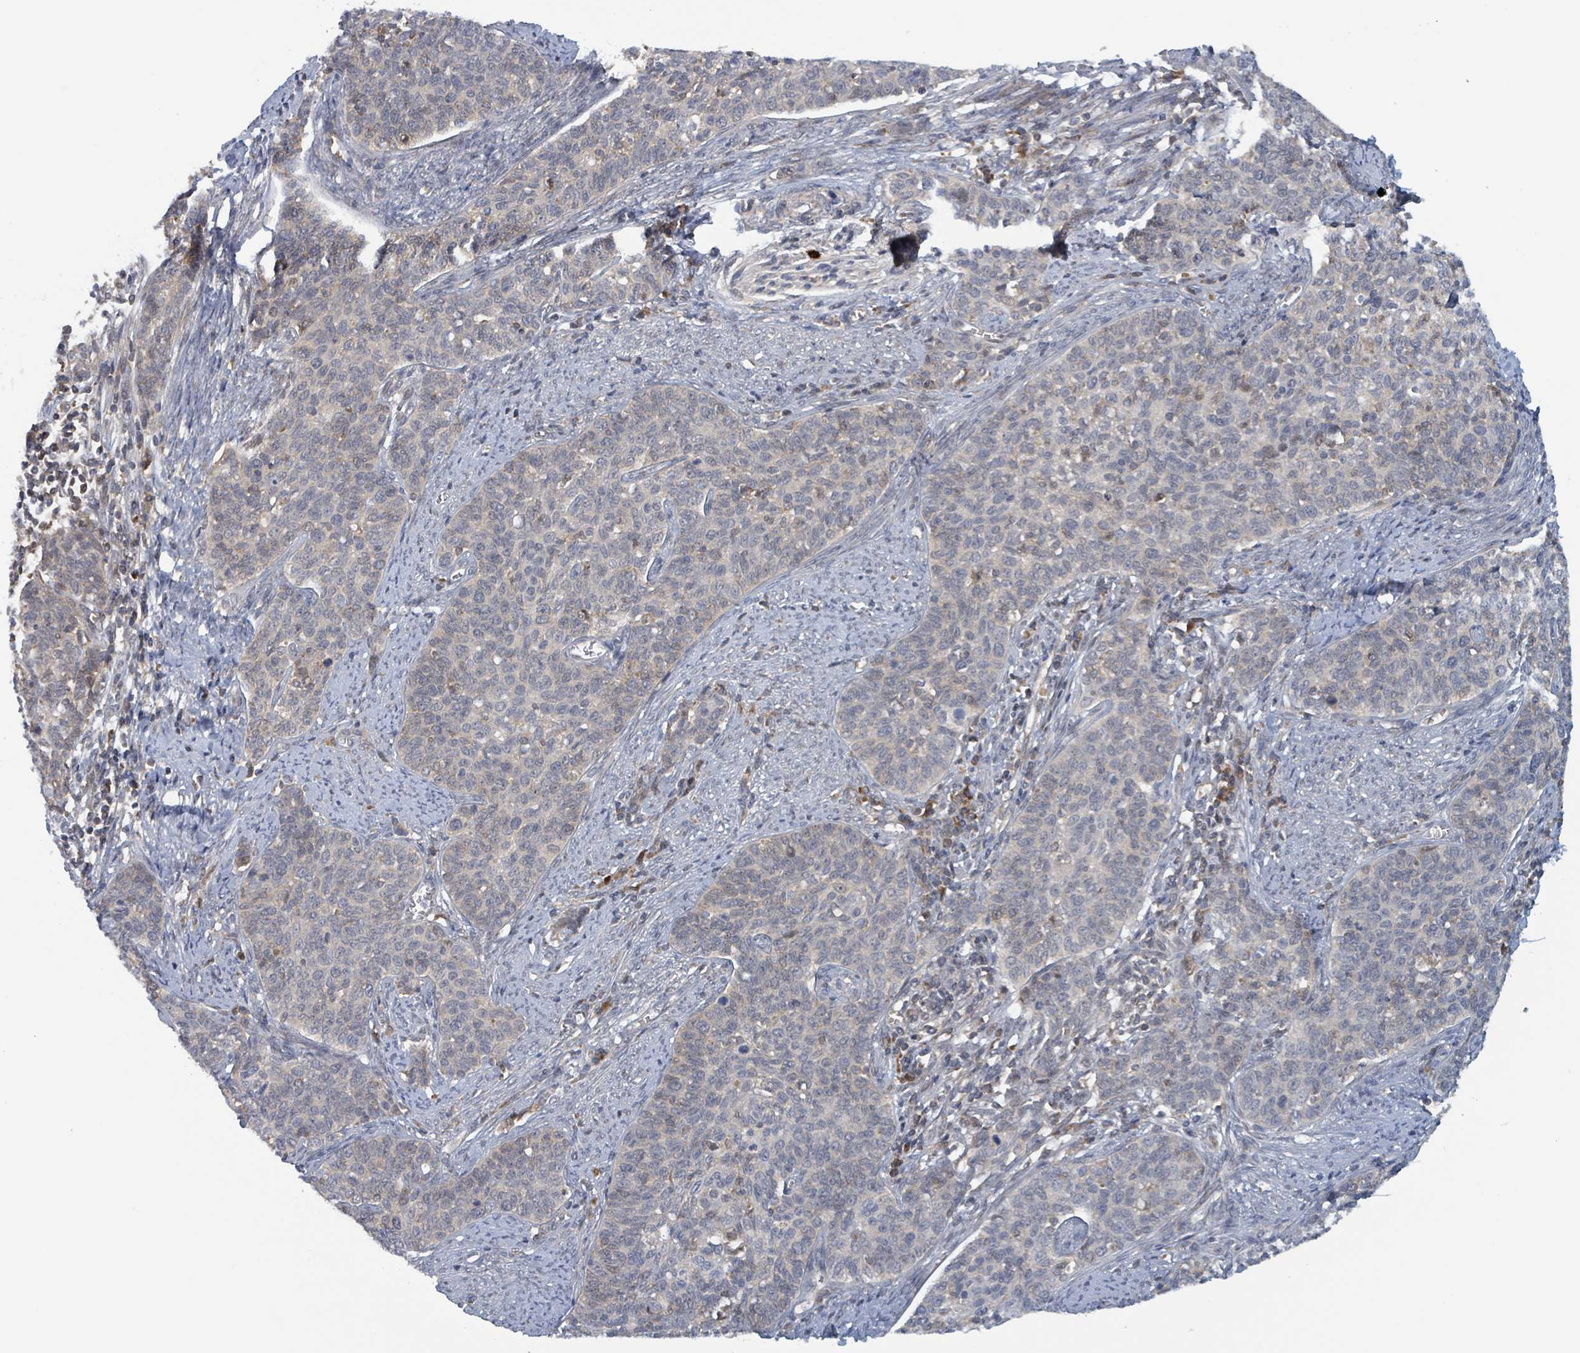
{"staining": {"intensity": "weak", "quantity": "<25%", "location": "nuclear"}, "tissue": "cervical cancer", "cell_type": "Tumor cells", "image_type": "cancer", "snomed": [{"axis": "morphology", "description": "Squamous cell carcinoma, NOS"}, {"axis": "topography", "description": "Cervix"}], "caption": "High power microscopy photomicrograph of an immunohistochemistry histopathology image of cervical cancer, revealing no significant staining in tumor cells.", "gene": "HIVEP1", "patient": {"sex": "female", "age": 39}}